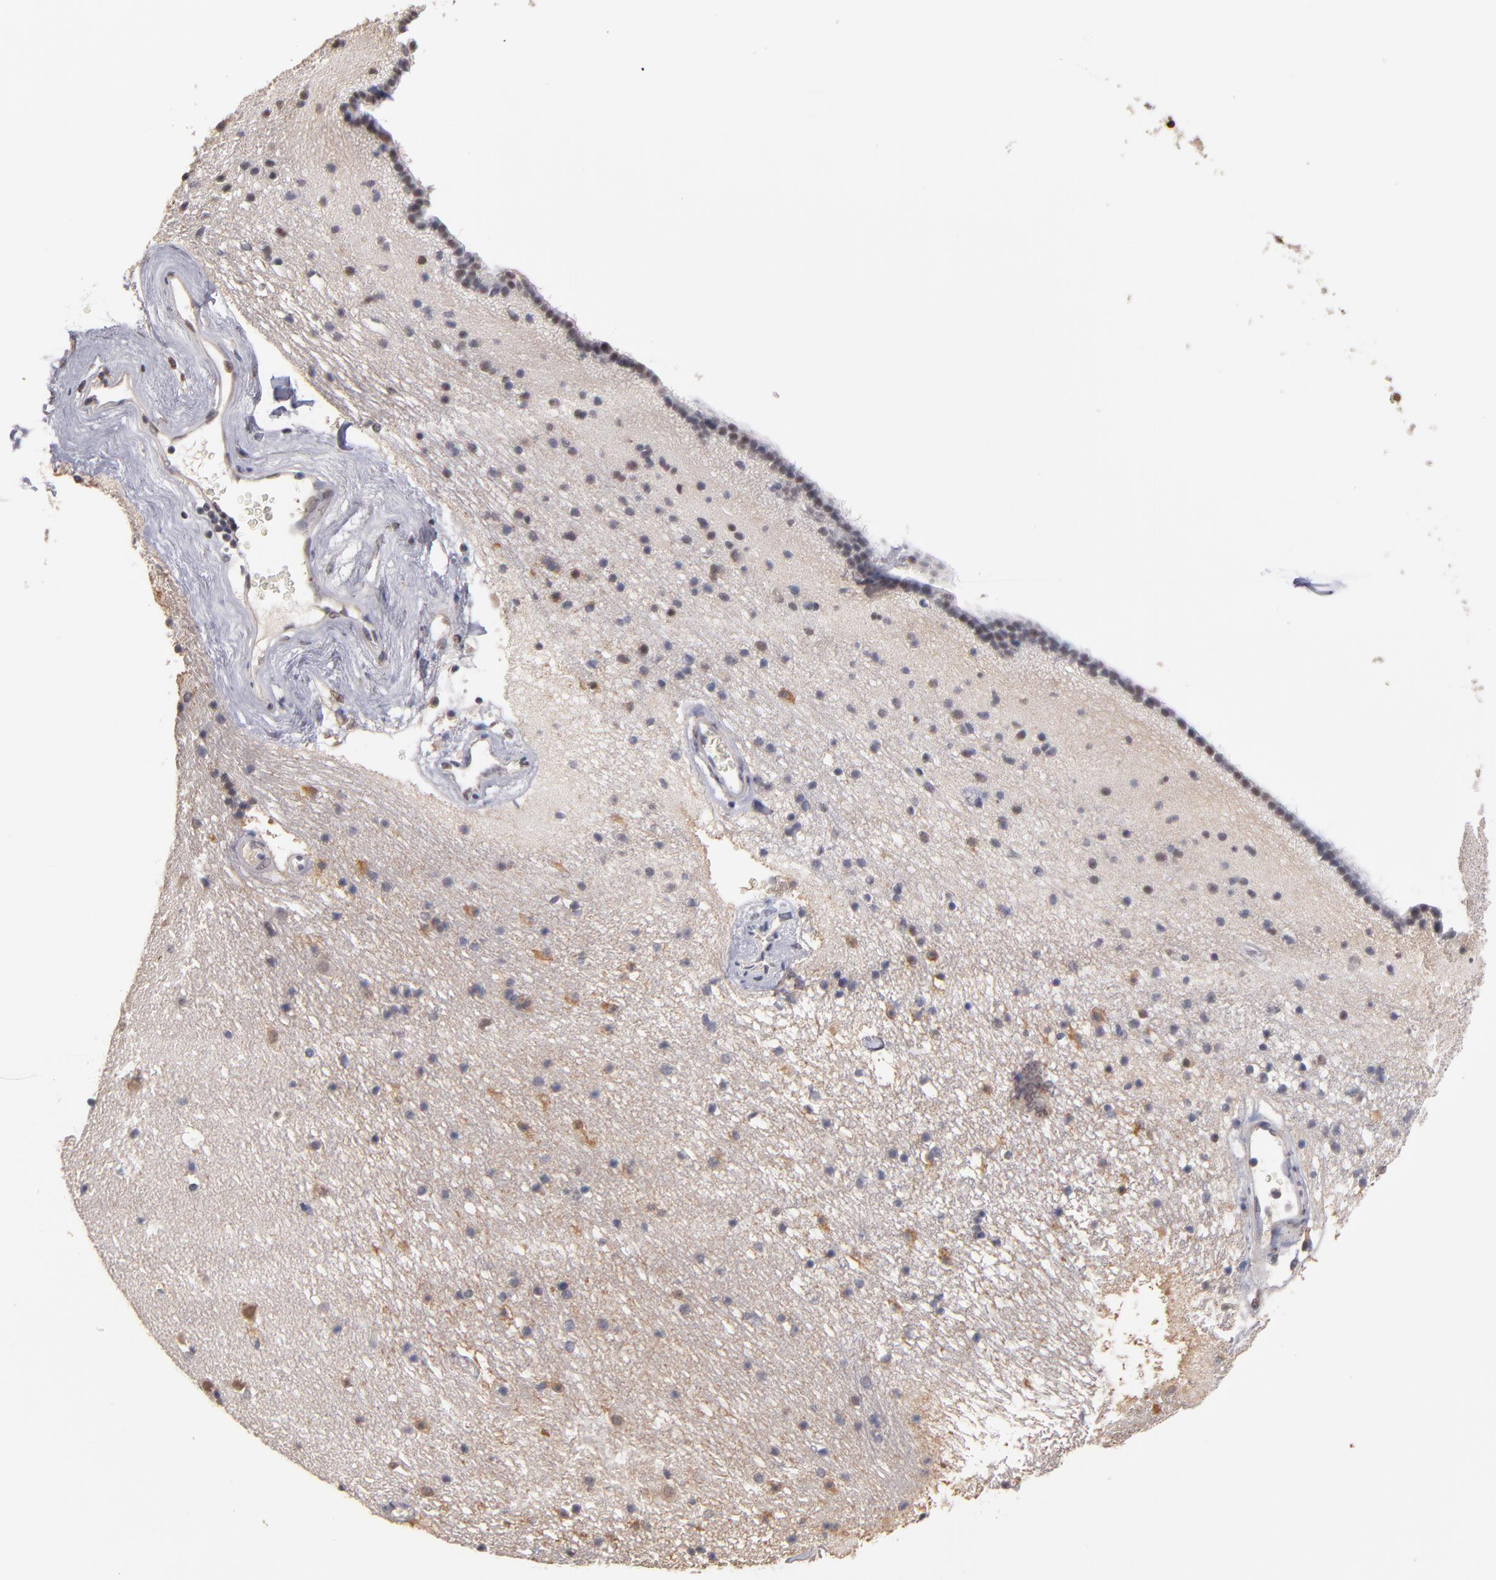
{"staining": {"intensity": "negative", "quantity": "none", "location": "none"}, "tissue": "caudate", "cell_type": "Glial cells", "image_type": "normal", "snomed": [{"axis": "morphology", "description": "Normal tissue, NOS"}, {"axis": "topography", "description": "Lateral ventricle wall"}], "caption": "This photomicrograph is of normal caudate stained with immunohistochemistry (IHC) to label a protein in brown with the nuclei are counter-stained blue. There is no positivity in glial cells.", "gene": "PSMD10", "patient": {"sex": "male", "age": 45}}